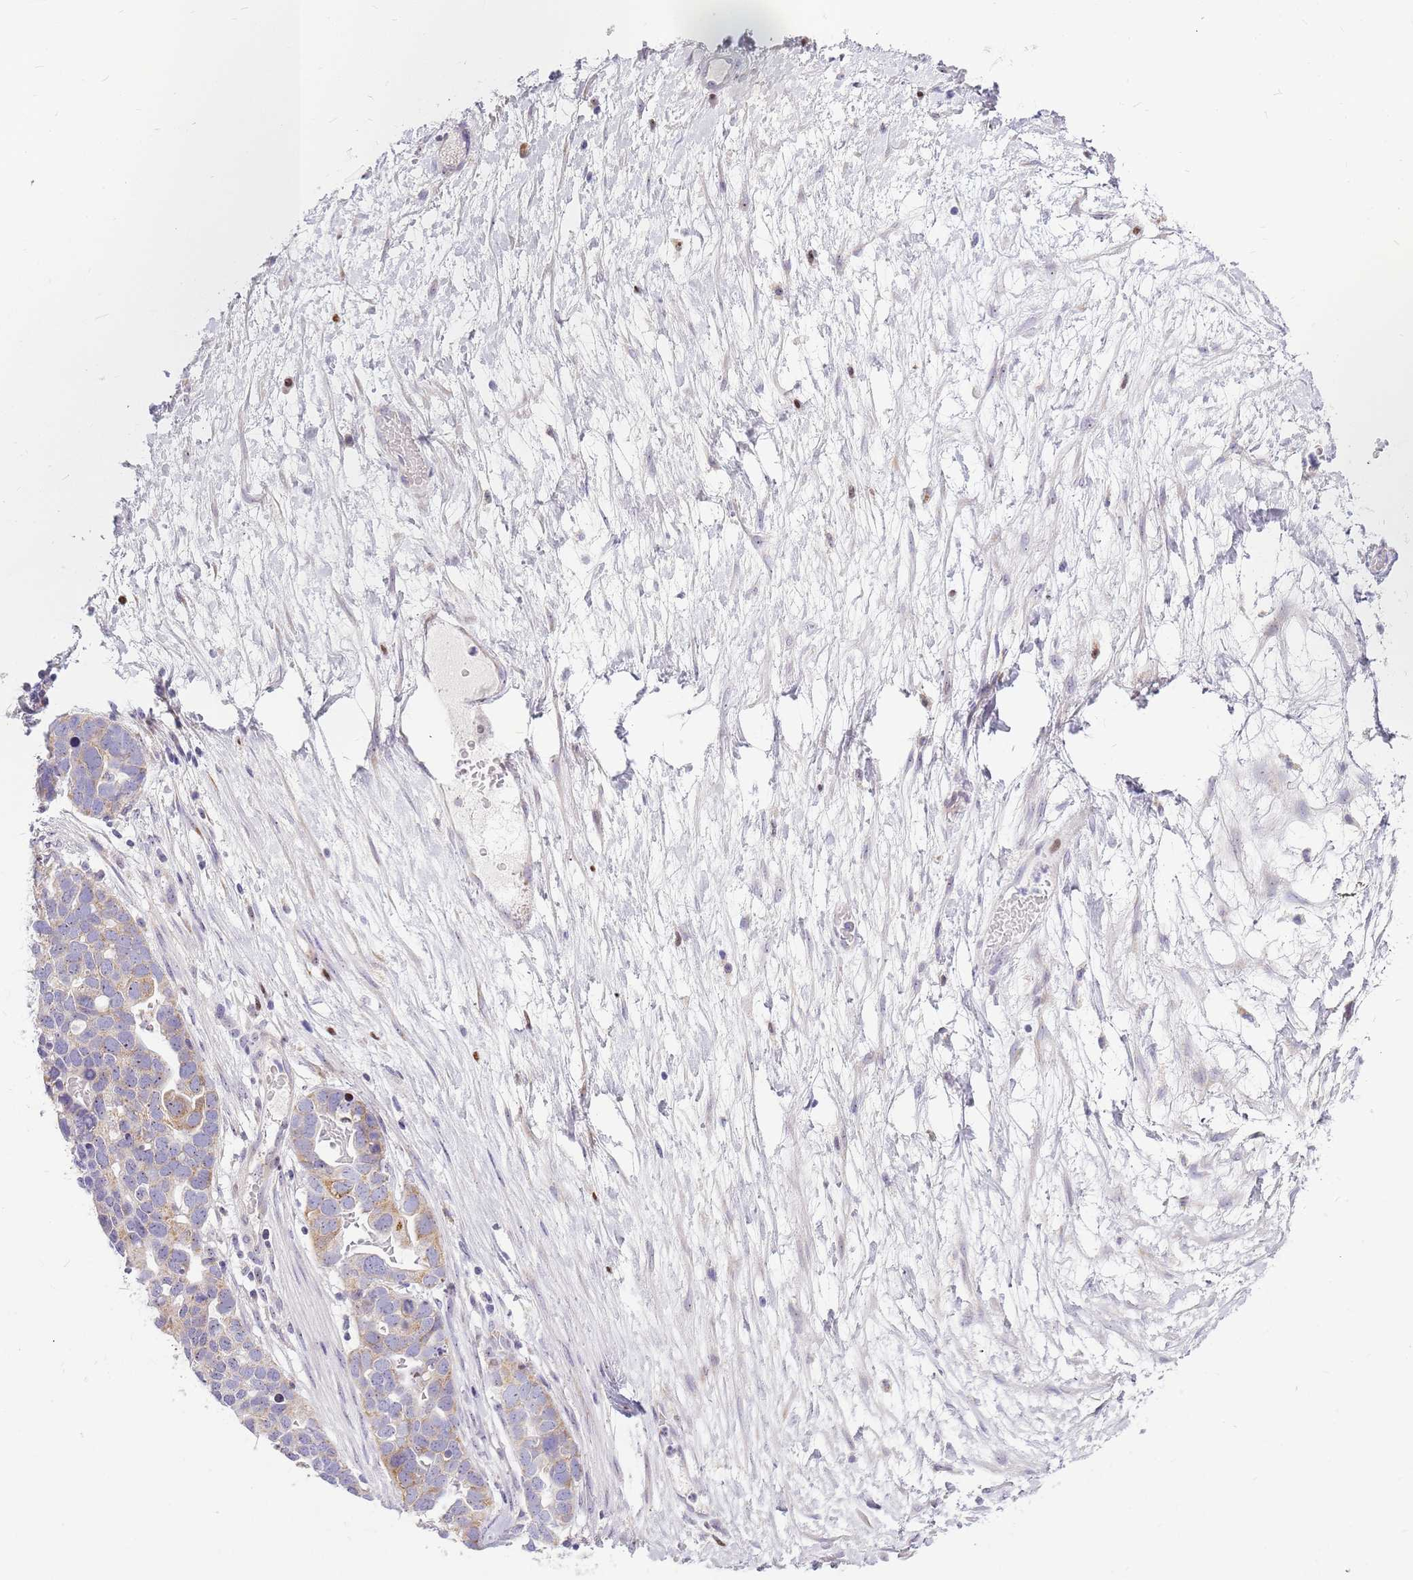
{"staining": {"intensity": "weak", "quantity": ">75%", "location": "cytoplasmic/membranous"}, "tissue": "ovarian cancer", "cell_type": "Tumor cells", "image_type": "cancer", "snomed": [{"axis": "morphology", "description": "Cystadenocarcinoma, serous, NOS"}, {"axis": "topography", "description": "Ovary"}], "caption": "Tumor cells reveal low levels of weak cytoplasmic/membranous positivity in approximately >75% of cells in ovarian serous cystadenocarcinoma.", "gene": "DNAJA3", "patient": {"sex": "female", "age": 54}}